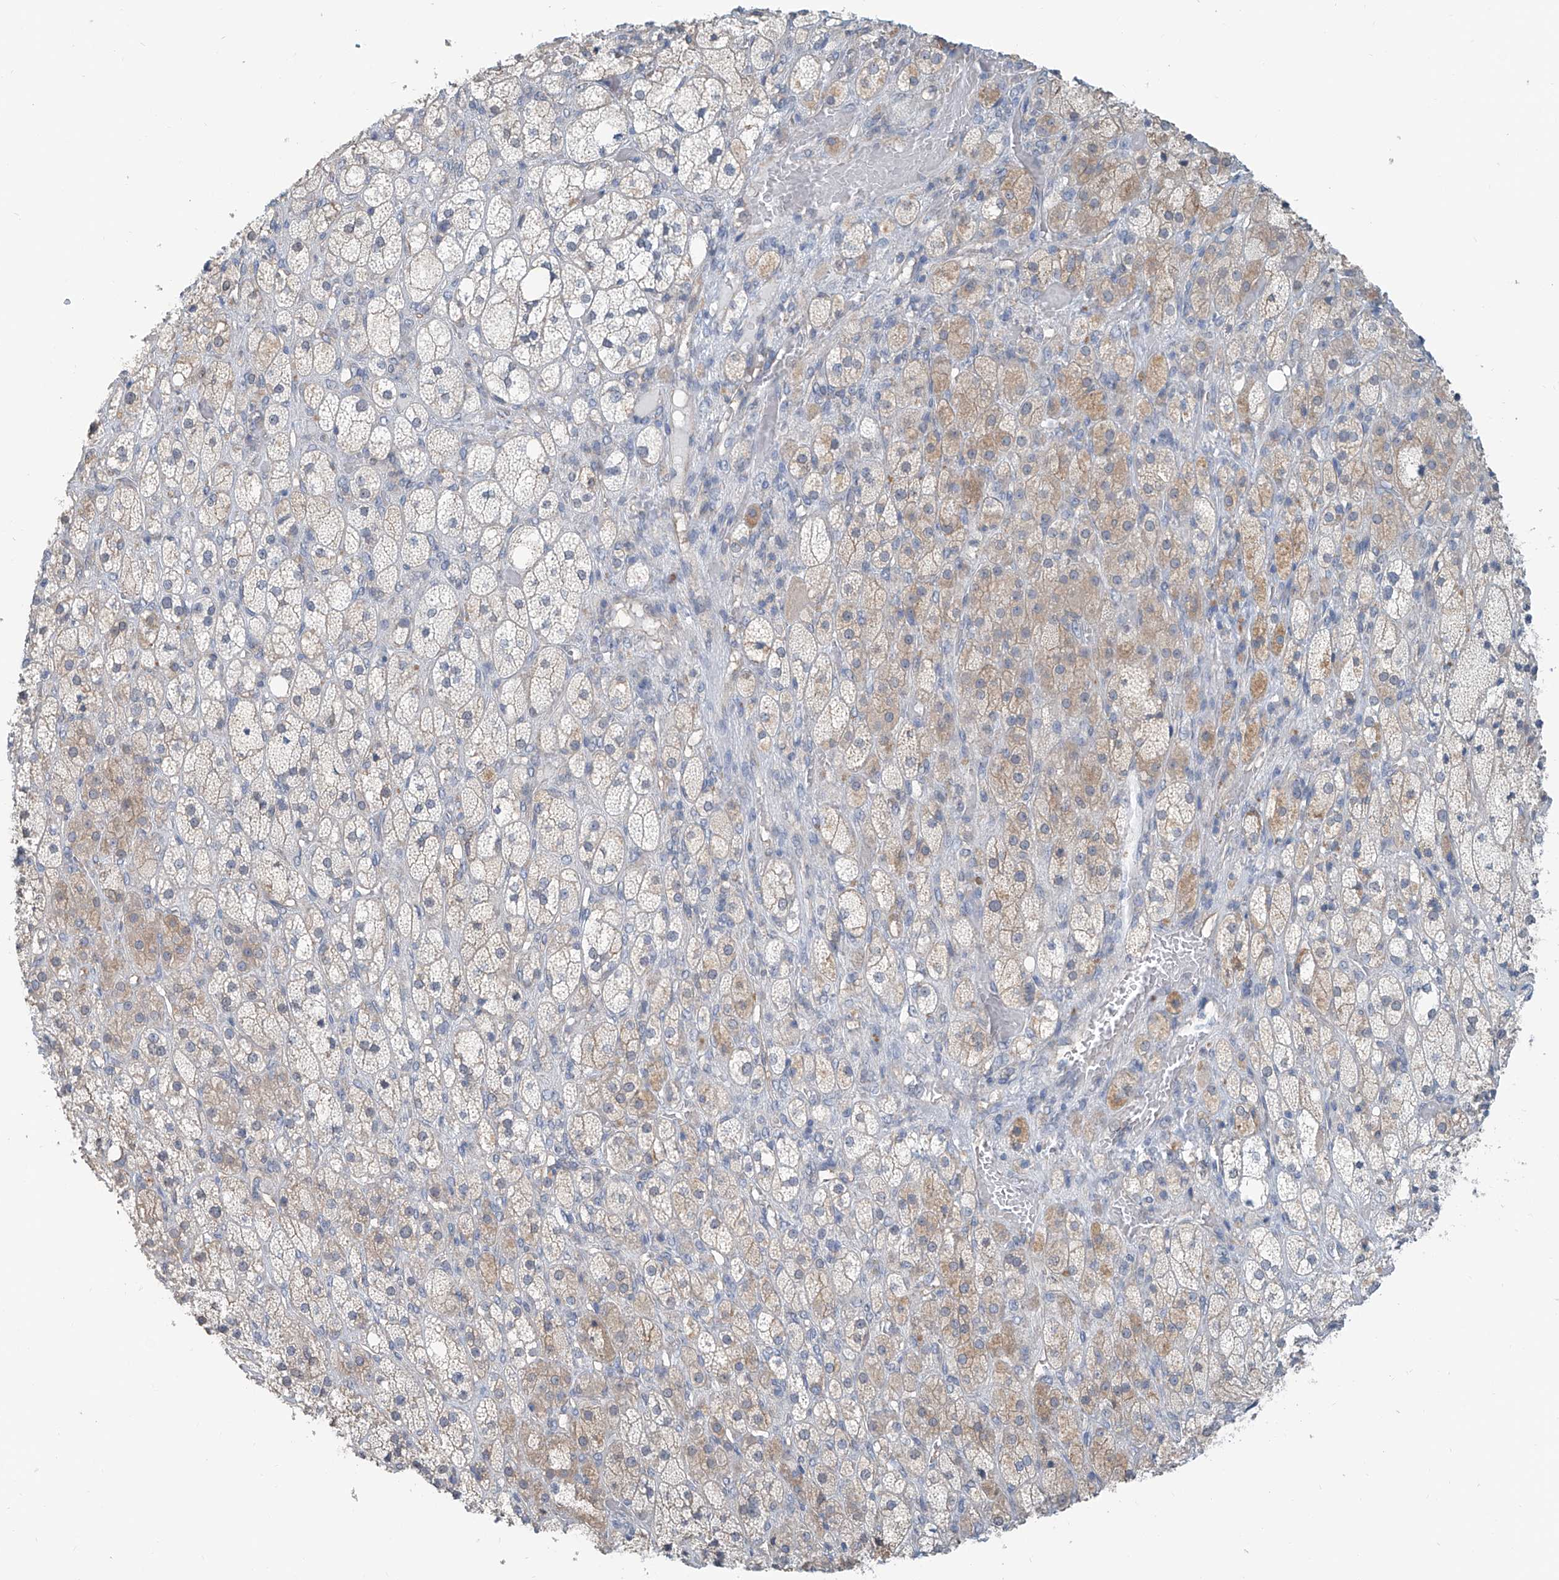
{"staining": {"intensity": "weak", "quantity": "25%-75%", "location": "cytoplasmic/membranous"}, "tissue": "adrenal gland", "cell_type": "Glandular cells", "image_type": "normal", "snomed": [{"axis": "morphology", "description": "Normal tissue, NOS"}, {"axis": "topography", "description": "Adrenal gland"}], "caption": "Protein expression analysis of unremarkable adrenal gland exhibits weak cytoplasmic/membranous positivity in about 25%-75% of glandular cells.", "gene": "KCNK10", "patient": {"sex": "male", "age": 61}}